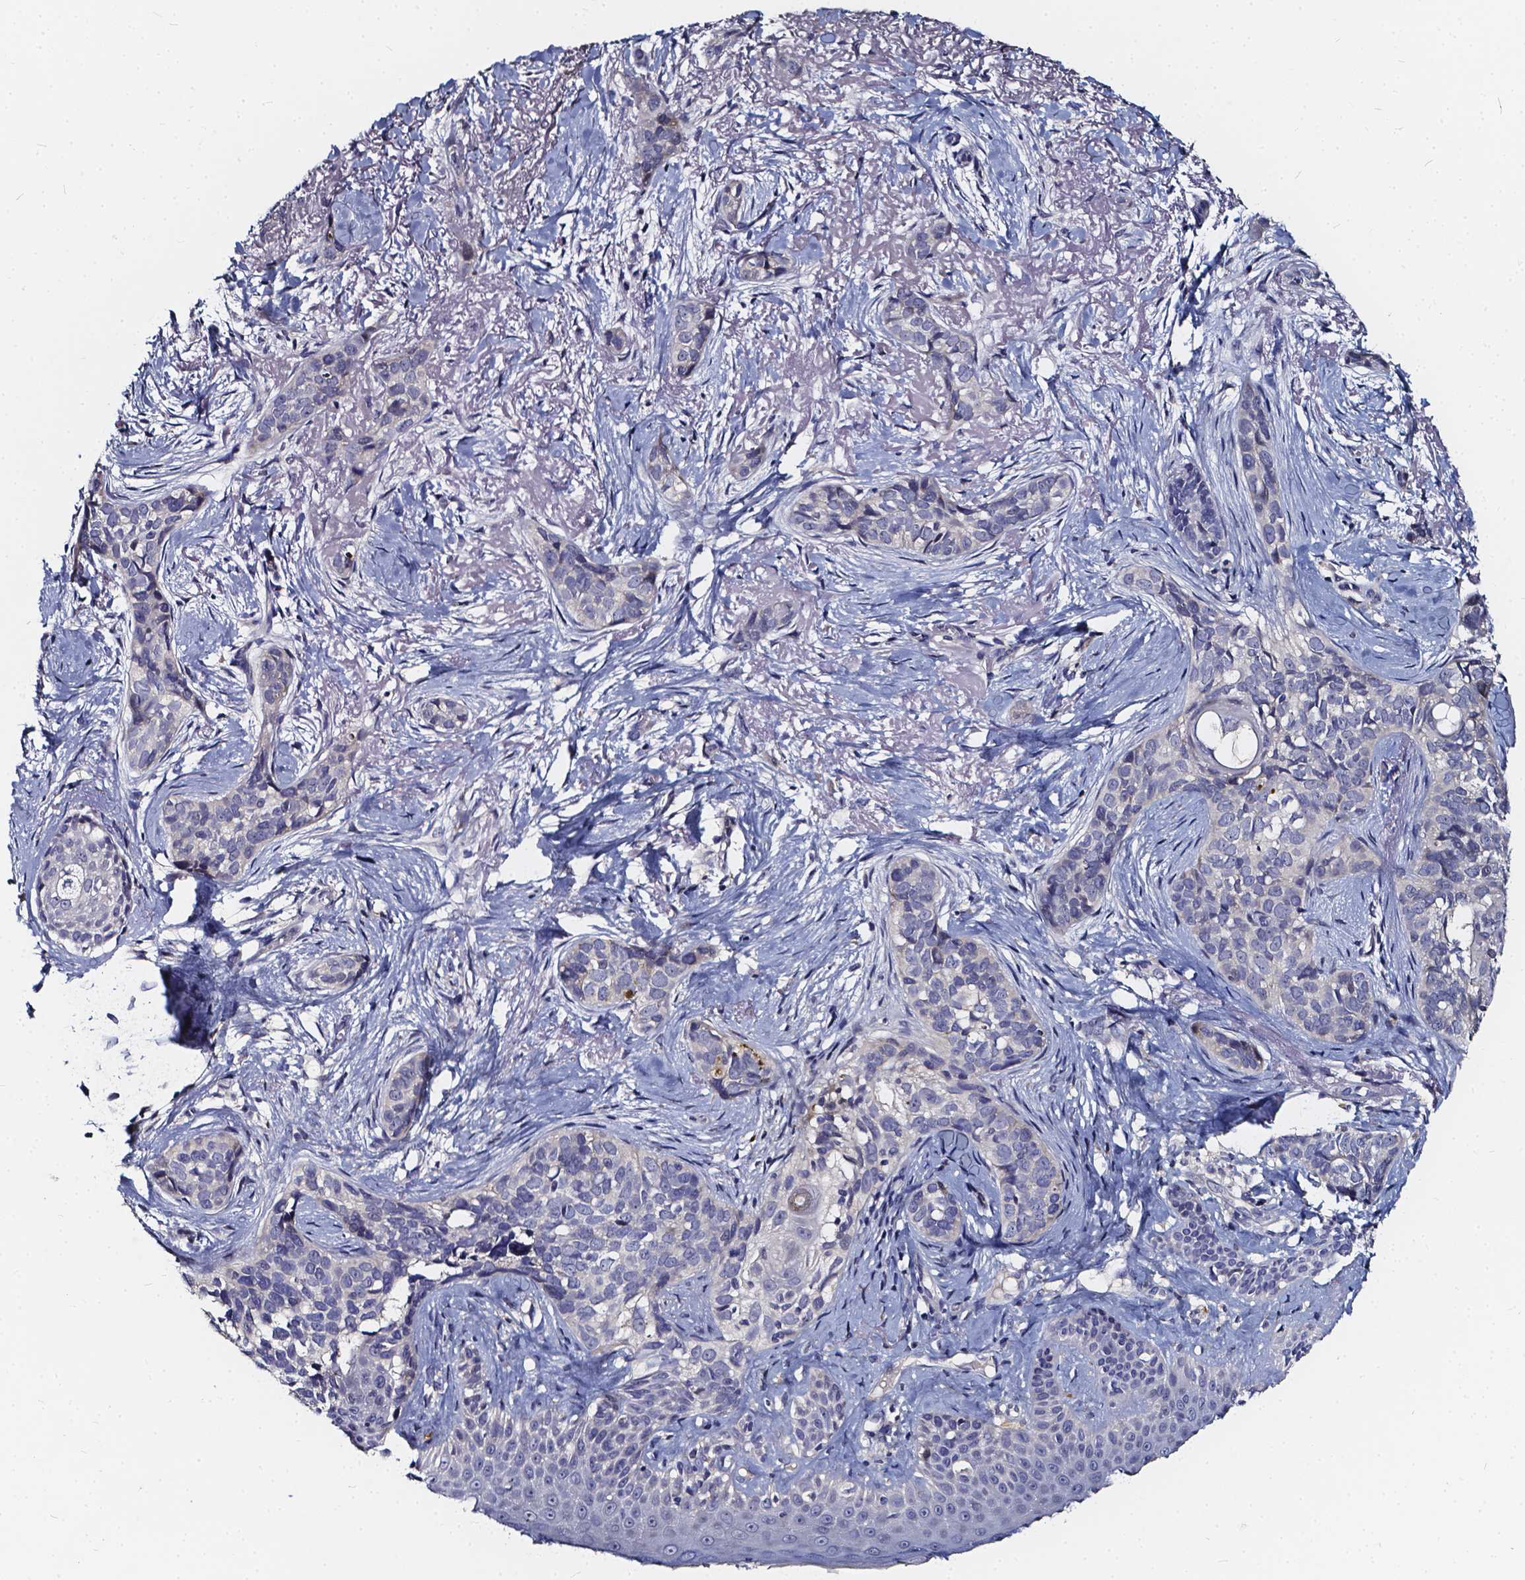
{"staining": {"intensity": "negative", "quantity": "none", "location": "none"}, "tissue": "skin cancer", "cell_type": "Tumor cells", "image_type": "cancer", "snomed": [{"axis": "morphology", "description": "Basal cell carcinoma"}, {"axis": "topography", "description": "Skin"}], "caption": "Protein analysis of skin cancer shows no significant staining in tumor cells.", "gene": "SOWAHA", "patient": {"sex": "male", "age": 87}}